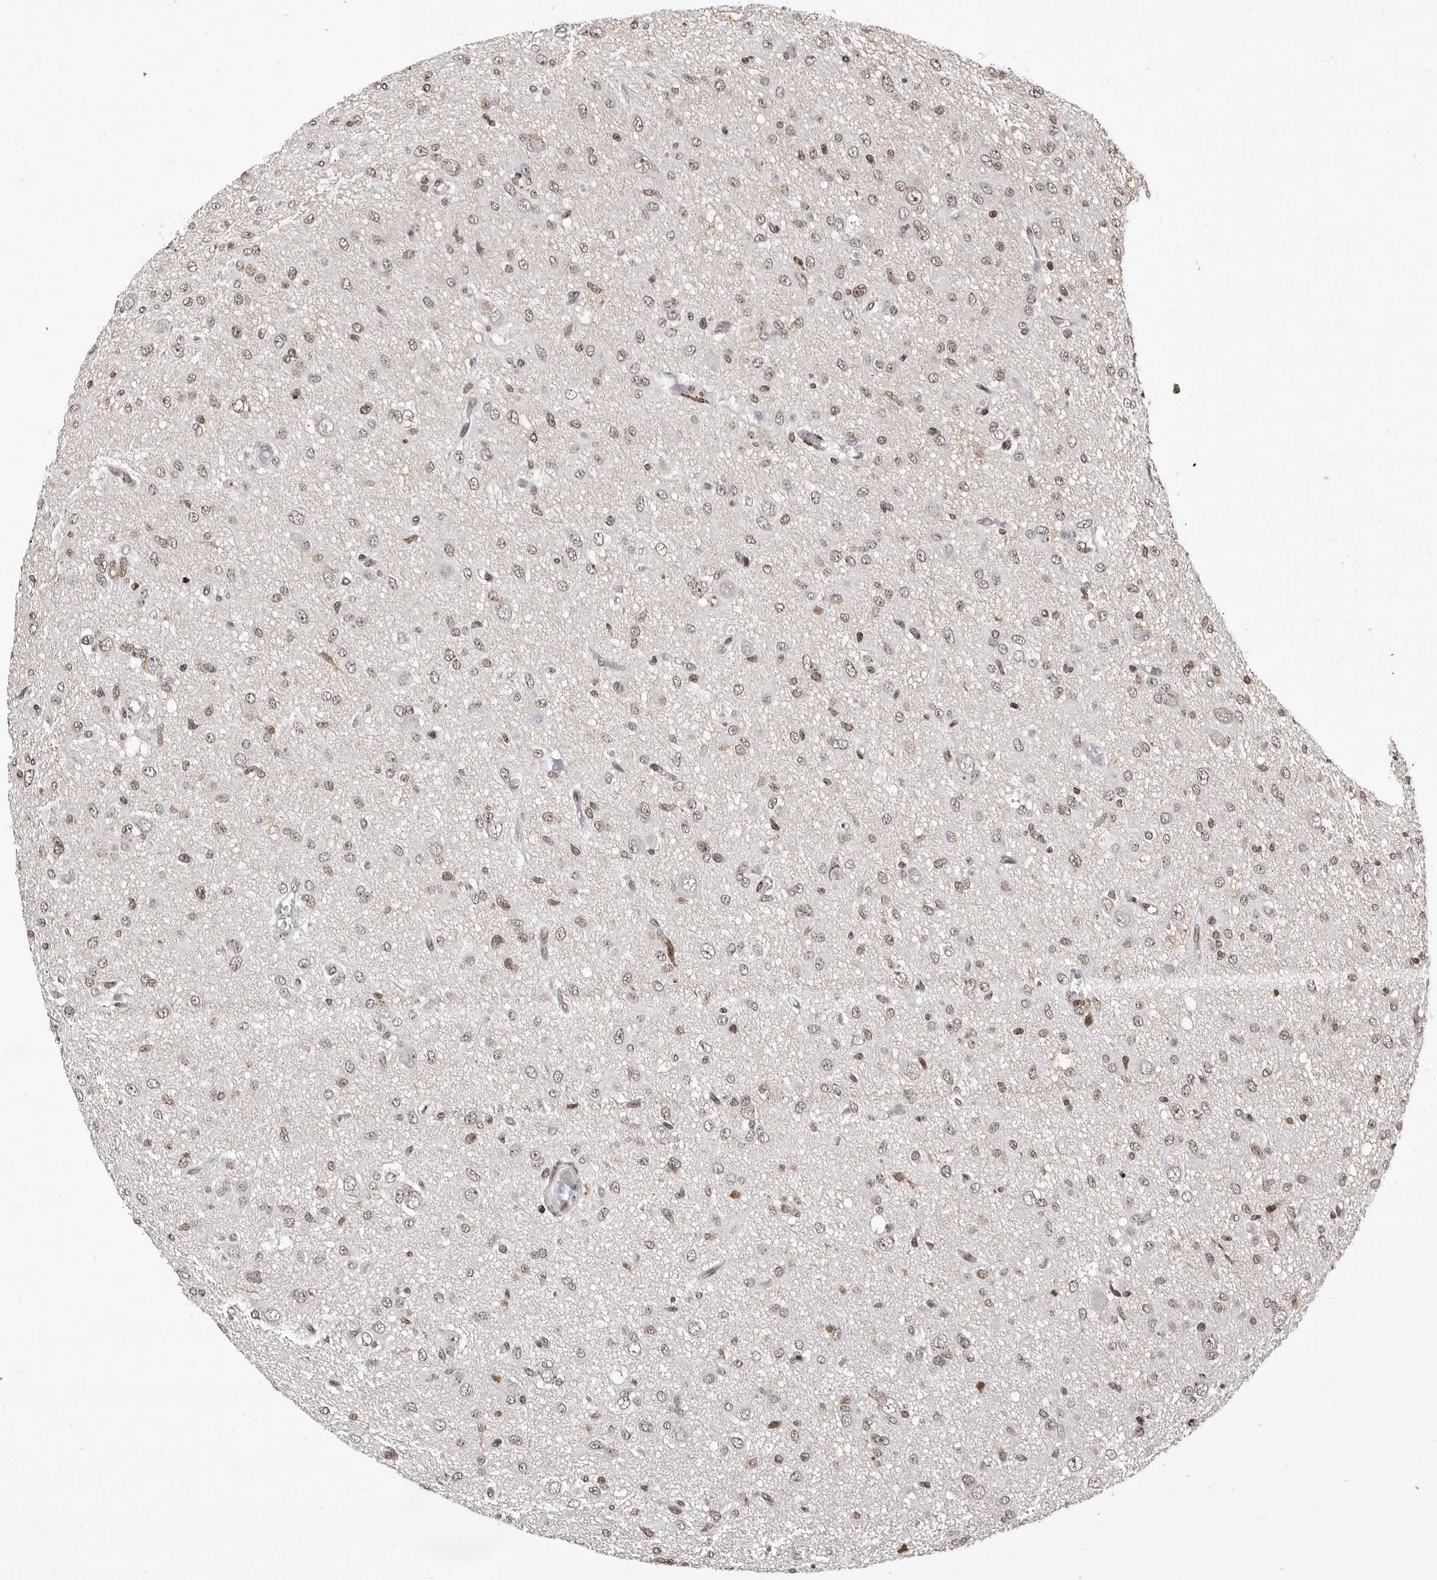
{"staining": {"intensity": "weak", "quantity": "25%-75%", "location": "nuclear"}, "tissue": "glioma", "cell_type": "Tumor cells", "image_type": "cancer", "snomed": [{"axis": "morphology", "description": "Glioma, malignant, High grade"}, {"axis": "topography", "description": "Brain"}], "caption": "This is a histology image of IHC staining of high-grade glioma (malignant), which shows weak positivity in the nuclear of tumor cells.", "gene": "THUMPD1", "patient": {"sex": "female", "age": 59}}